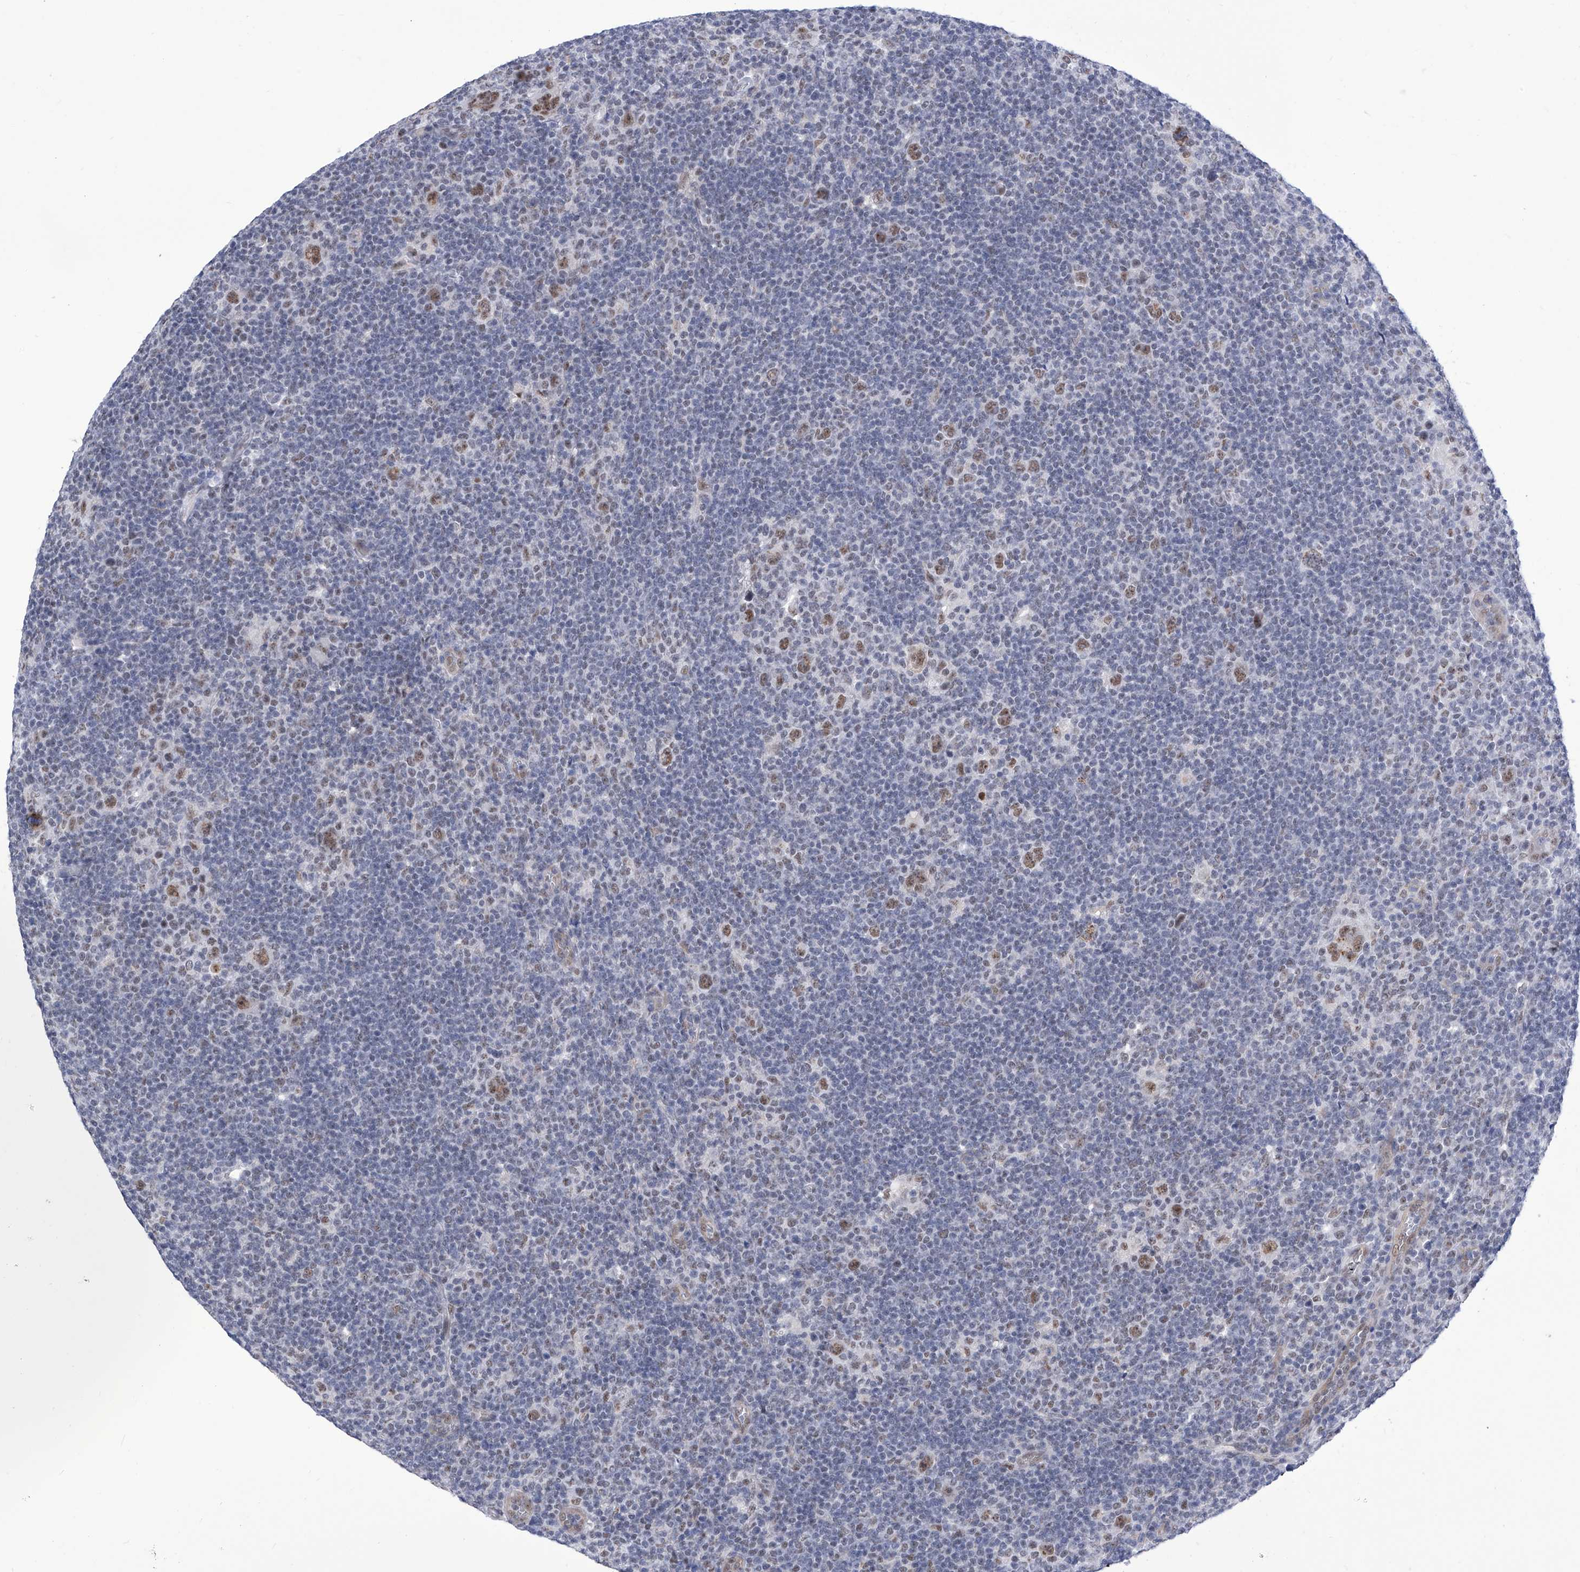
{"staining": {"intensity": "moderate", "quantity": ">75%", "location": "nuclear"}, "tissue": "lymphoma", "cell_type": "Tumor cells", "image_type": "cancer", "snomed": [{"axis": "morphology", "description": "Hodgkin's disease, NOS"}, {"axis": "topography", "description": "Lymph node"}], "caption": "Immunohistochemical staining of human Hodgkin's disease displays medium levels of moderate nuclear positivity in about >75% of tumor cells.", "gene": "SART1", "patient": {"sex": "female", "age": 57}}